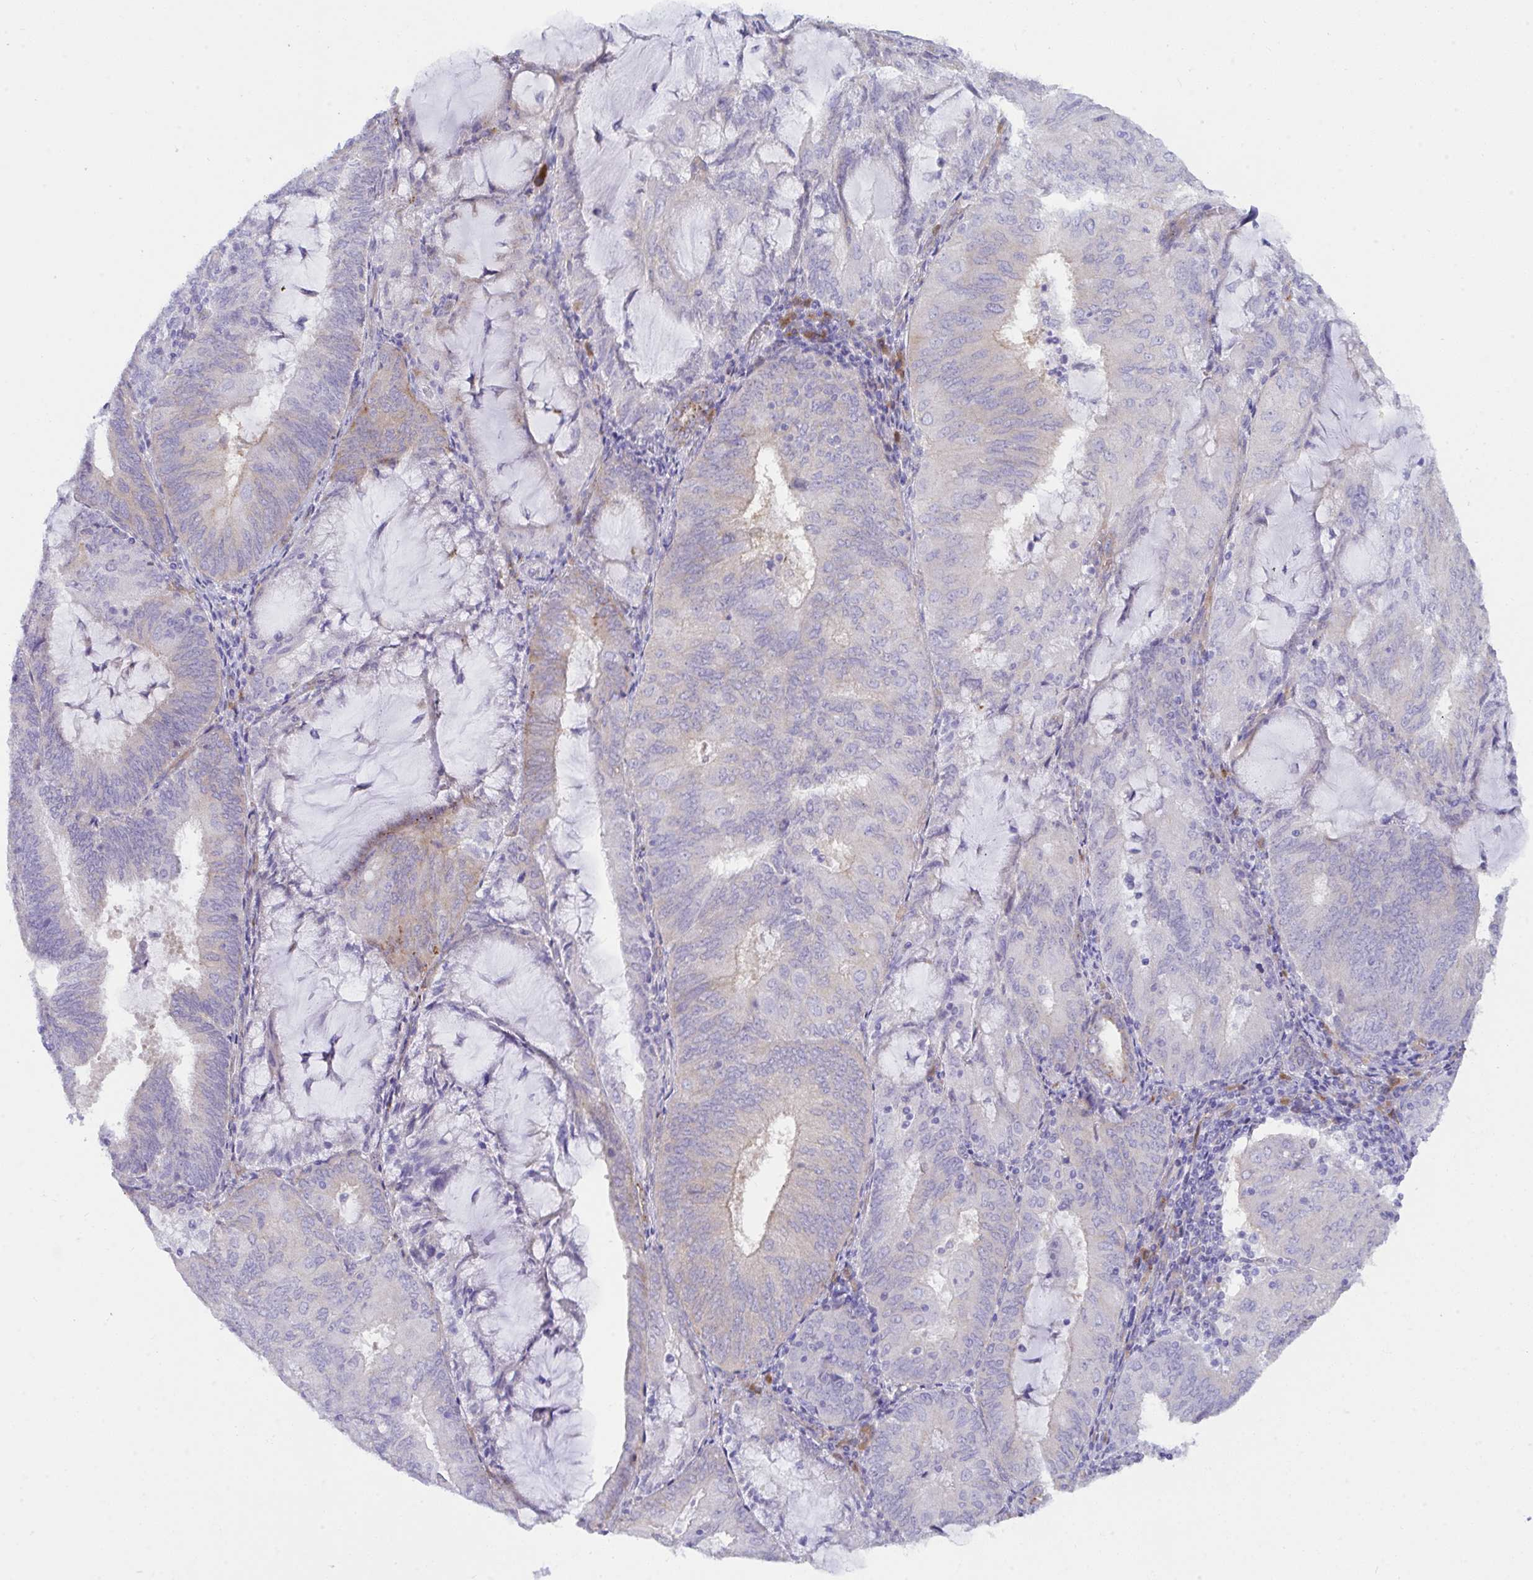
{"staining": {"intensity": "moderate", "quantity": "<25%", "location": "cytoplasmic/membranous"}, "tissue": "endometrial cancer", "cell_type": "Tumor cells", "image_type": "cancer", "snomed": [{"axis": "morphology", "description": "Adenocarcinoma, NOS"}, {"axis": "topography", "description": "Endometrium"}], "caption": "A low amount of moderate cytoplasmic/membranous positivity is identified in approximately <25% of tumor cells in adenocarcinoma (endometrial) tissue. (DAB (3,3'-diaminobenzidine) IHC, brown staining for protein, blue staining for nuclei).", "gene": "GAB1", "patient": {"sex": "female", "age": 81}}